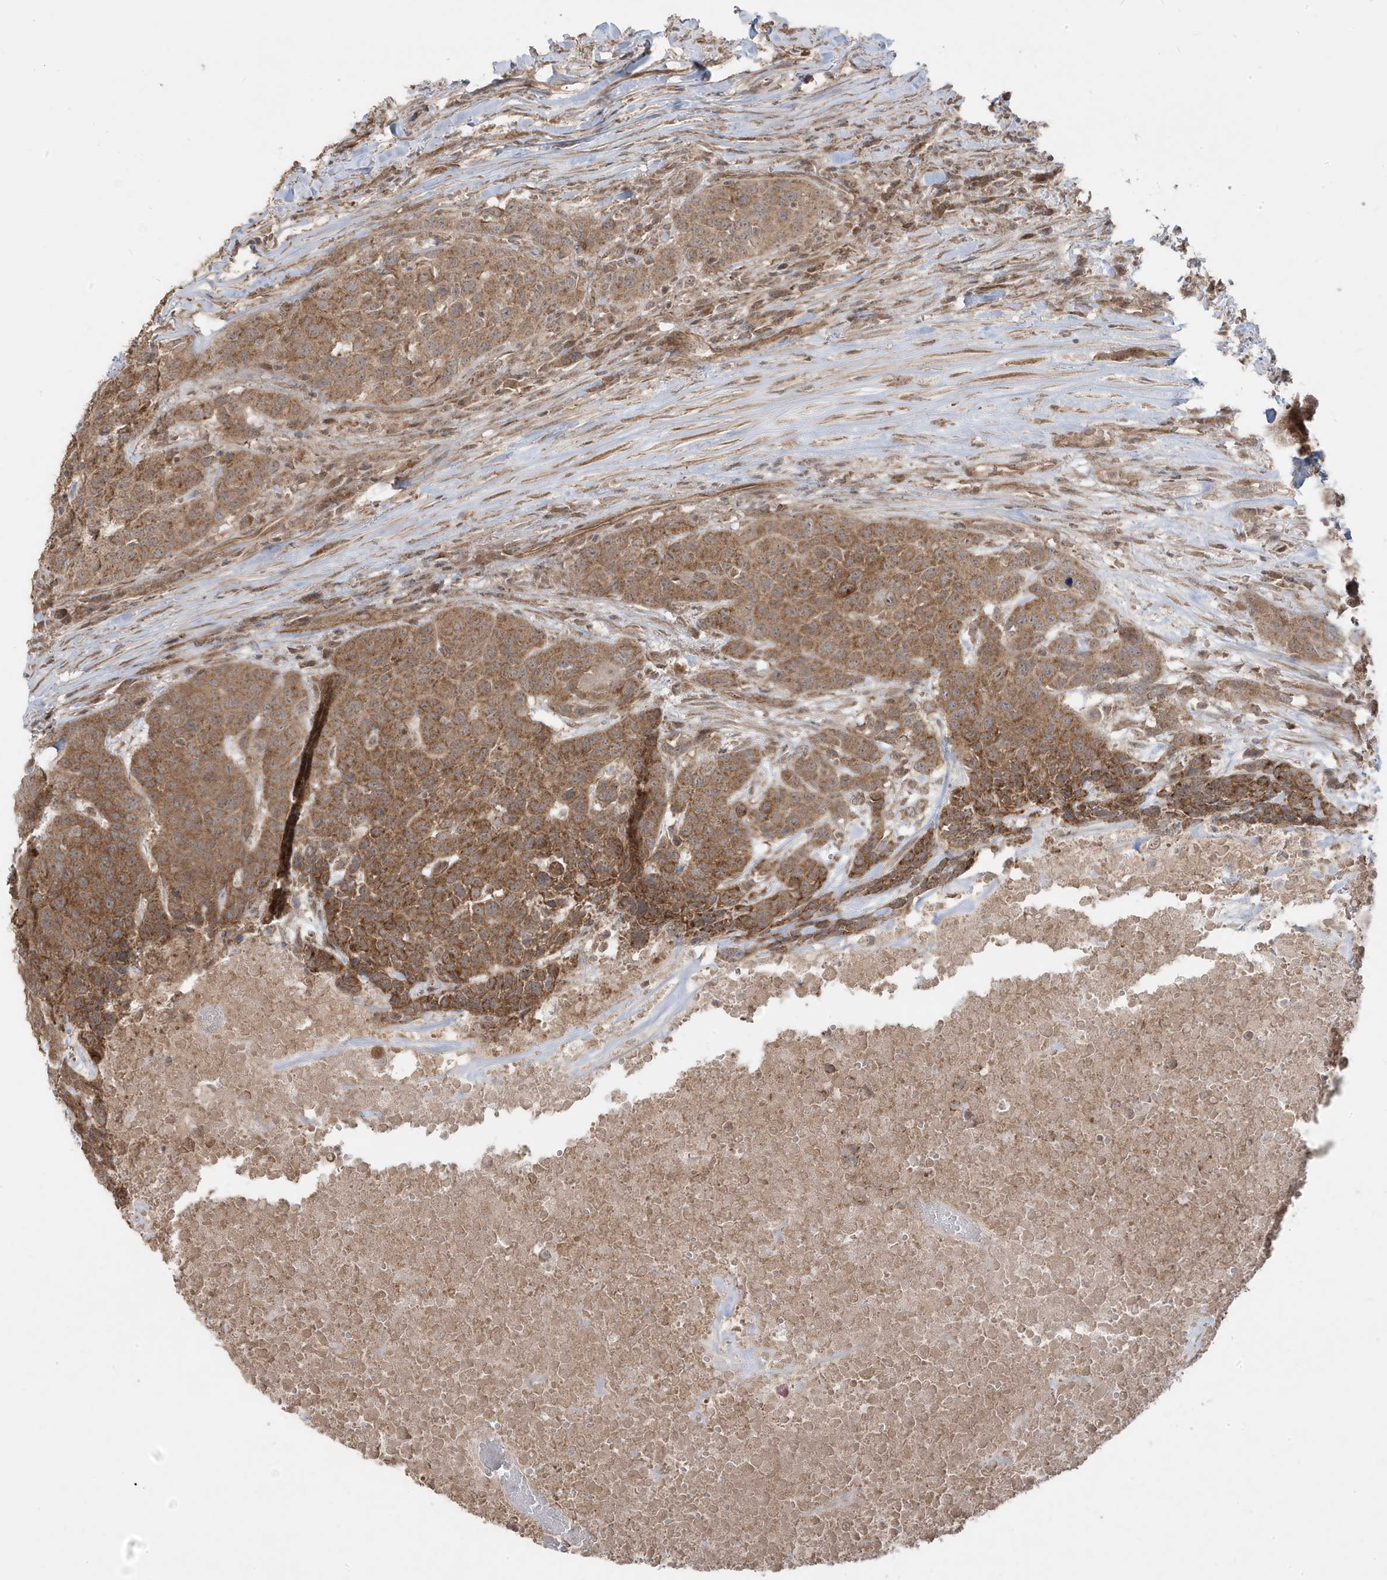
{"staining": {"intensity": "moderate", "quantity": ">75%", "location": "cytoplasmic/membranous"}, "tissue": "head and neck cancer", "cell_type": "Tumor cells", "image_type": "cancer", "snomed": [{"axis": "morphology", "description": "Squamous cell carcinoma, NOS"}, {"axis": "topography", "description": "Head-Neck"}], "caption": "Moderate cytoplasmic/membranous expression is appreciated in about >75% of tumor cells in squamous cell carcinoma (head and neck).", "gene": "DNAJC12", "patient": {"sex": "male", "age": 66}}